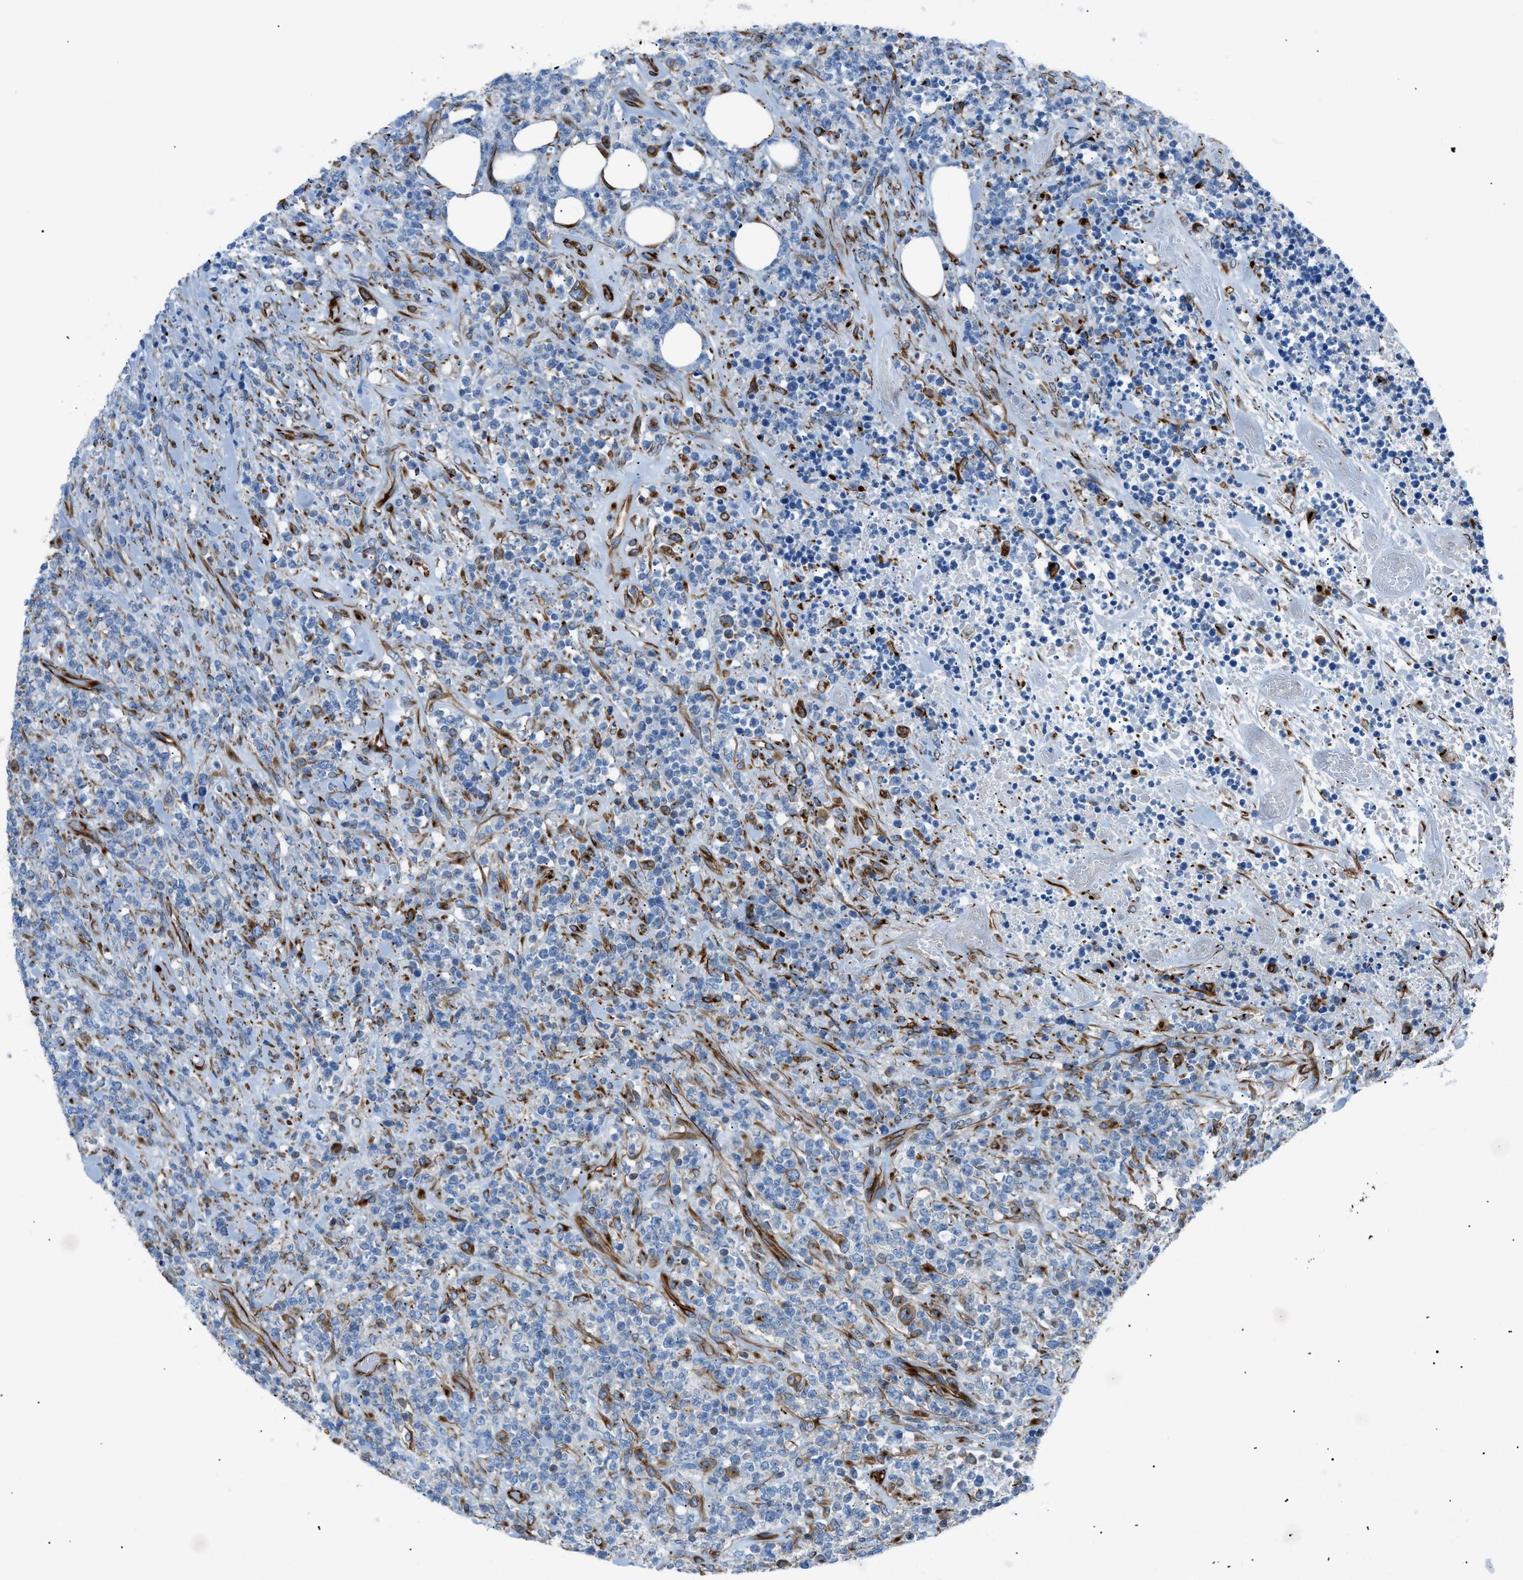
{"staining": {"intensity": "moderate", "quantity": "<25%", "location": "cytoplasmic/membranous"}, "tissue": "lymphoma", "cell_type": "Tumor cells", "image_type": "cancer", "snomed": [{"axis": "morphology", "description": "Malignant lymphoma, non-Hodgkin's type, High grade"}, {"axis": "topography", "description": "Soft tissue"}], "caption": "This image displays immunohistochemistry (IHC) staining of lymphoma, with low moderate cytoplasmic/membranous expression in approximately <25% of tumor cells.", "gene": "CABP7", "patient": {"sex": "male", "age": 18}}